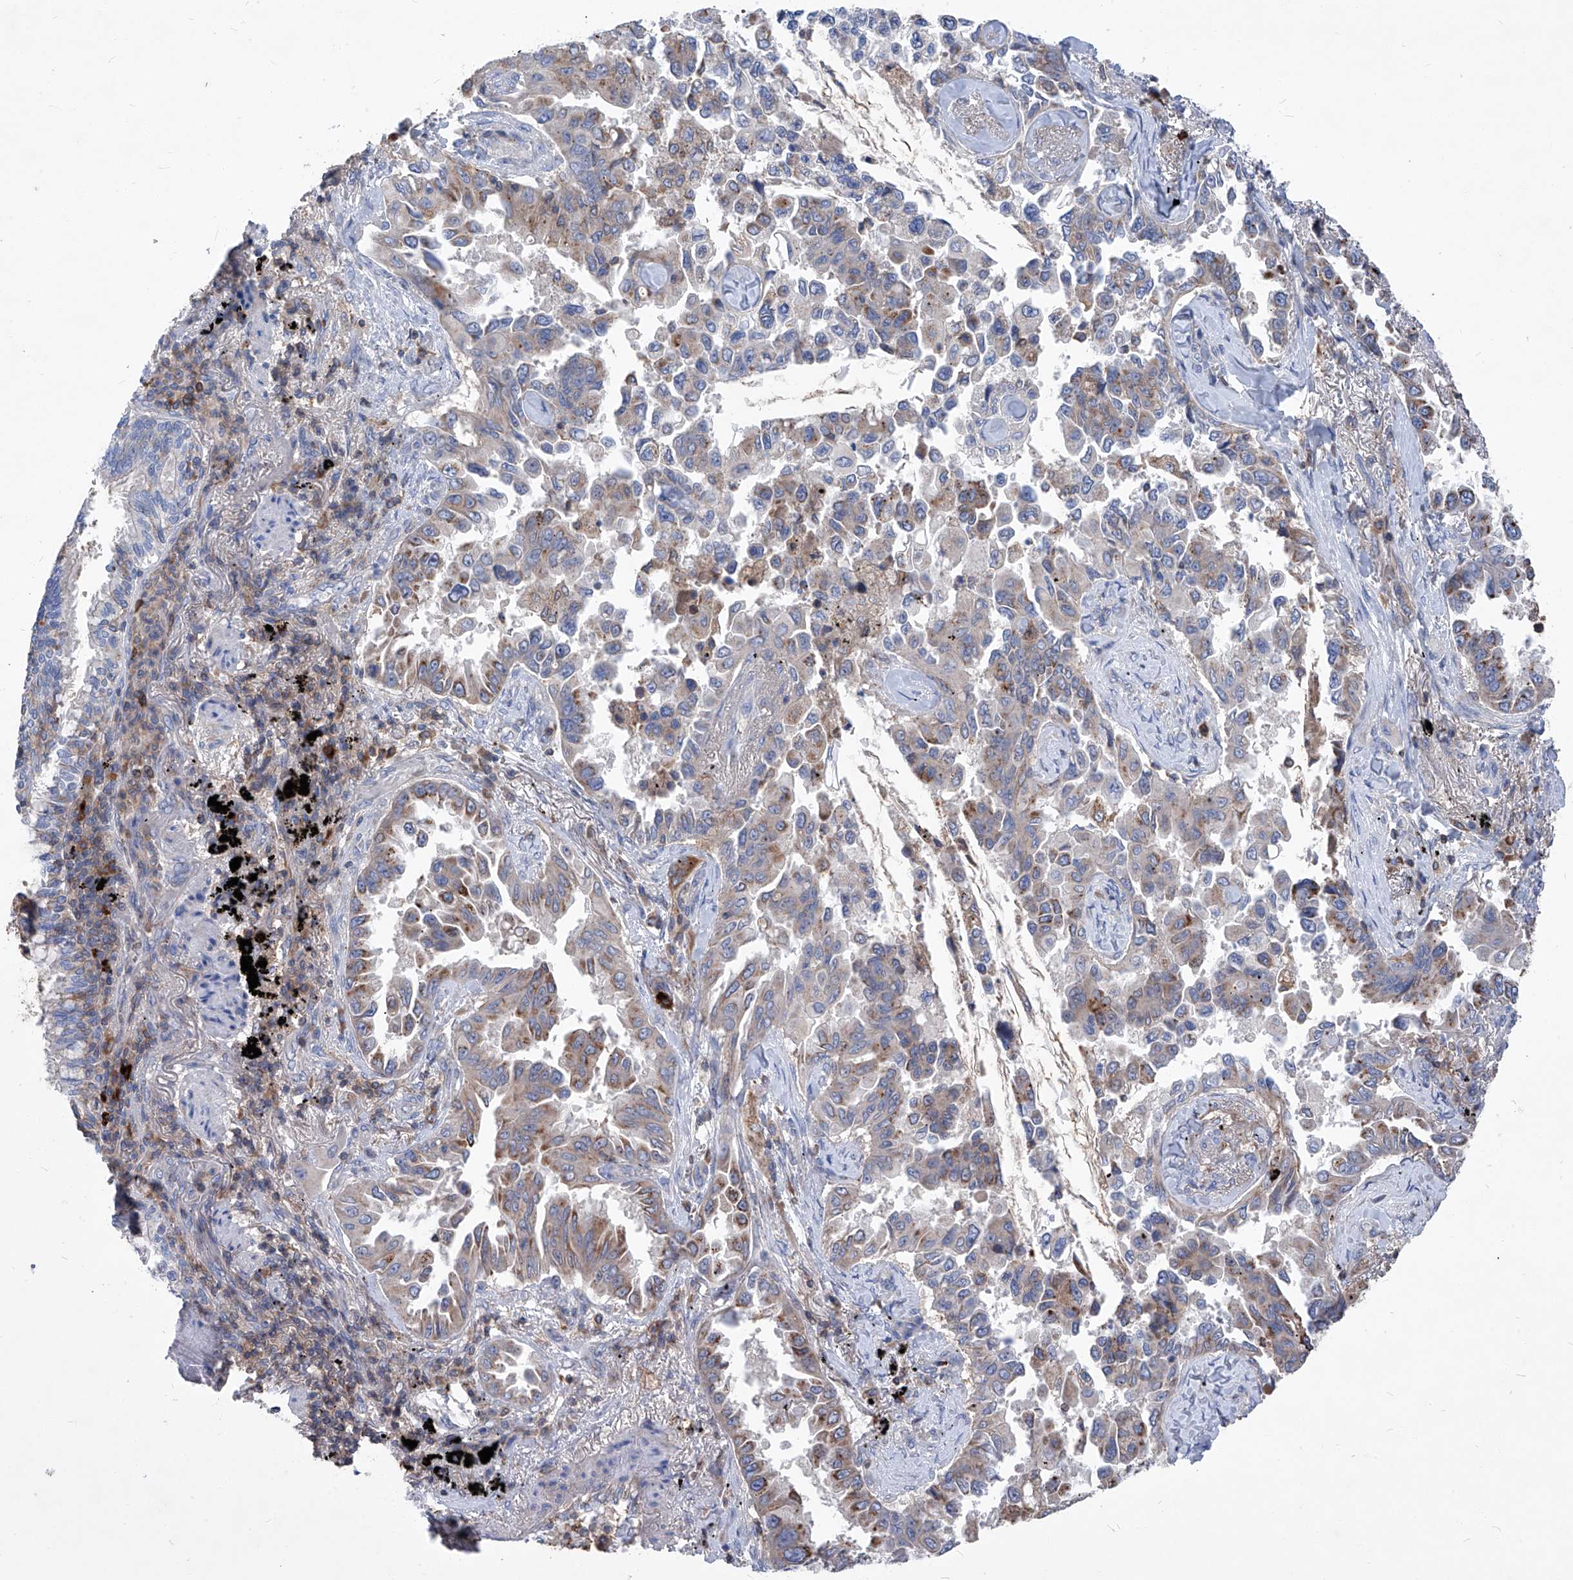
{"staining": {"intensity": "moderate", "quantity": "<25%", "location": "cytoplasmic/membranous"}, "tissue": "lung cancer", "cell_type": "Tumor cells", "image_type": "cancer", "snomed": [{"axis": "morphology", "description": "Adenocarcinoma, NOS"}, {"axis": "topography", "description": "Lung"}], "caption": "A brown stain highlights moderate cytoplasmic/membranous expression of a protein in human lung cancer tumor cells.", "gene": "EPHA8", "patient": {"sex": "female", "age": 67}}